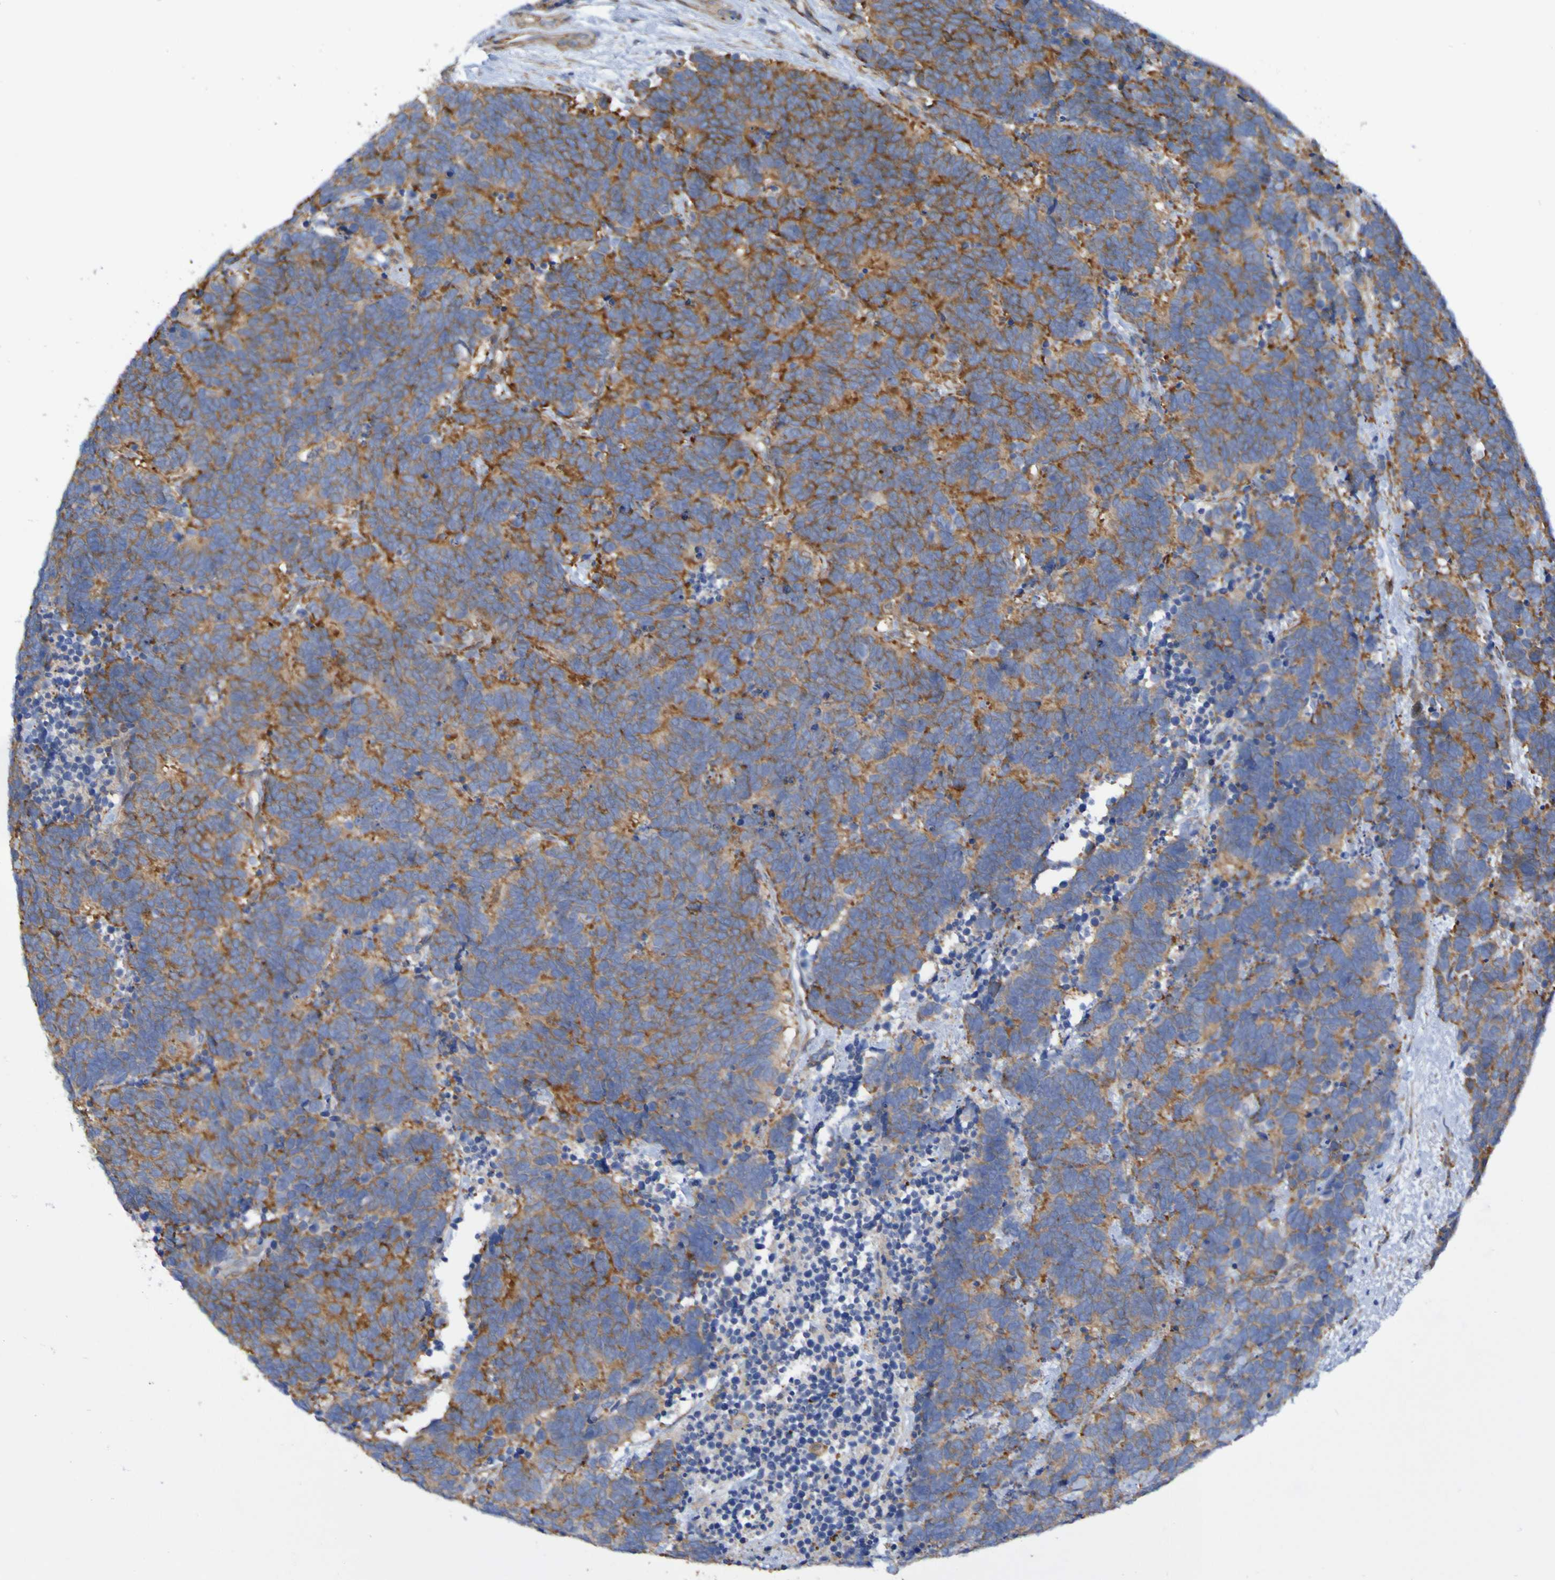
{"staining": {"intensity": "strong", "quantity": ">75%", "location": "cytoplasmic/membranous"}, "tissue": "carcinoid", "cell_type": "Tumor cells", "image_type": "cancer", "snomed": [{"axis": "morphology", "description": "Carcinoma, NOS"}, {"axis": "morphology", "description": "Carcinoid, malignant, NOS"}, {"axis": "topography", "description": "Urinary bladder"}], "caption": "About >75% of tumor cells in malignant carcinoid reveal strong cytoplasmic/membranous protein staining as visualized by brown immunohistochemical staining.", "gene": "SCRG1", "patient": {"sex": "male", "age": 57}}